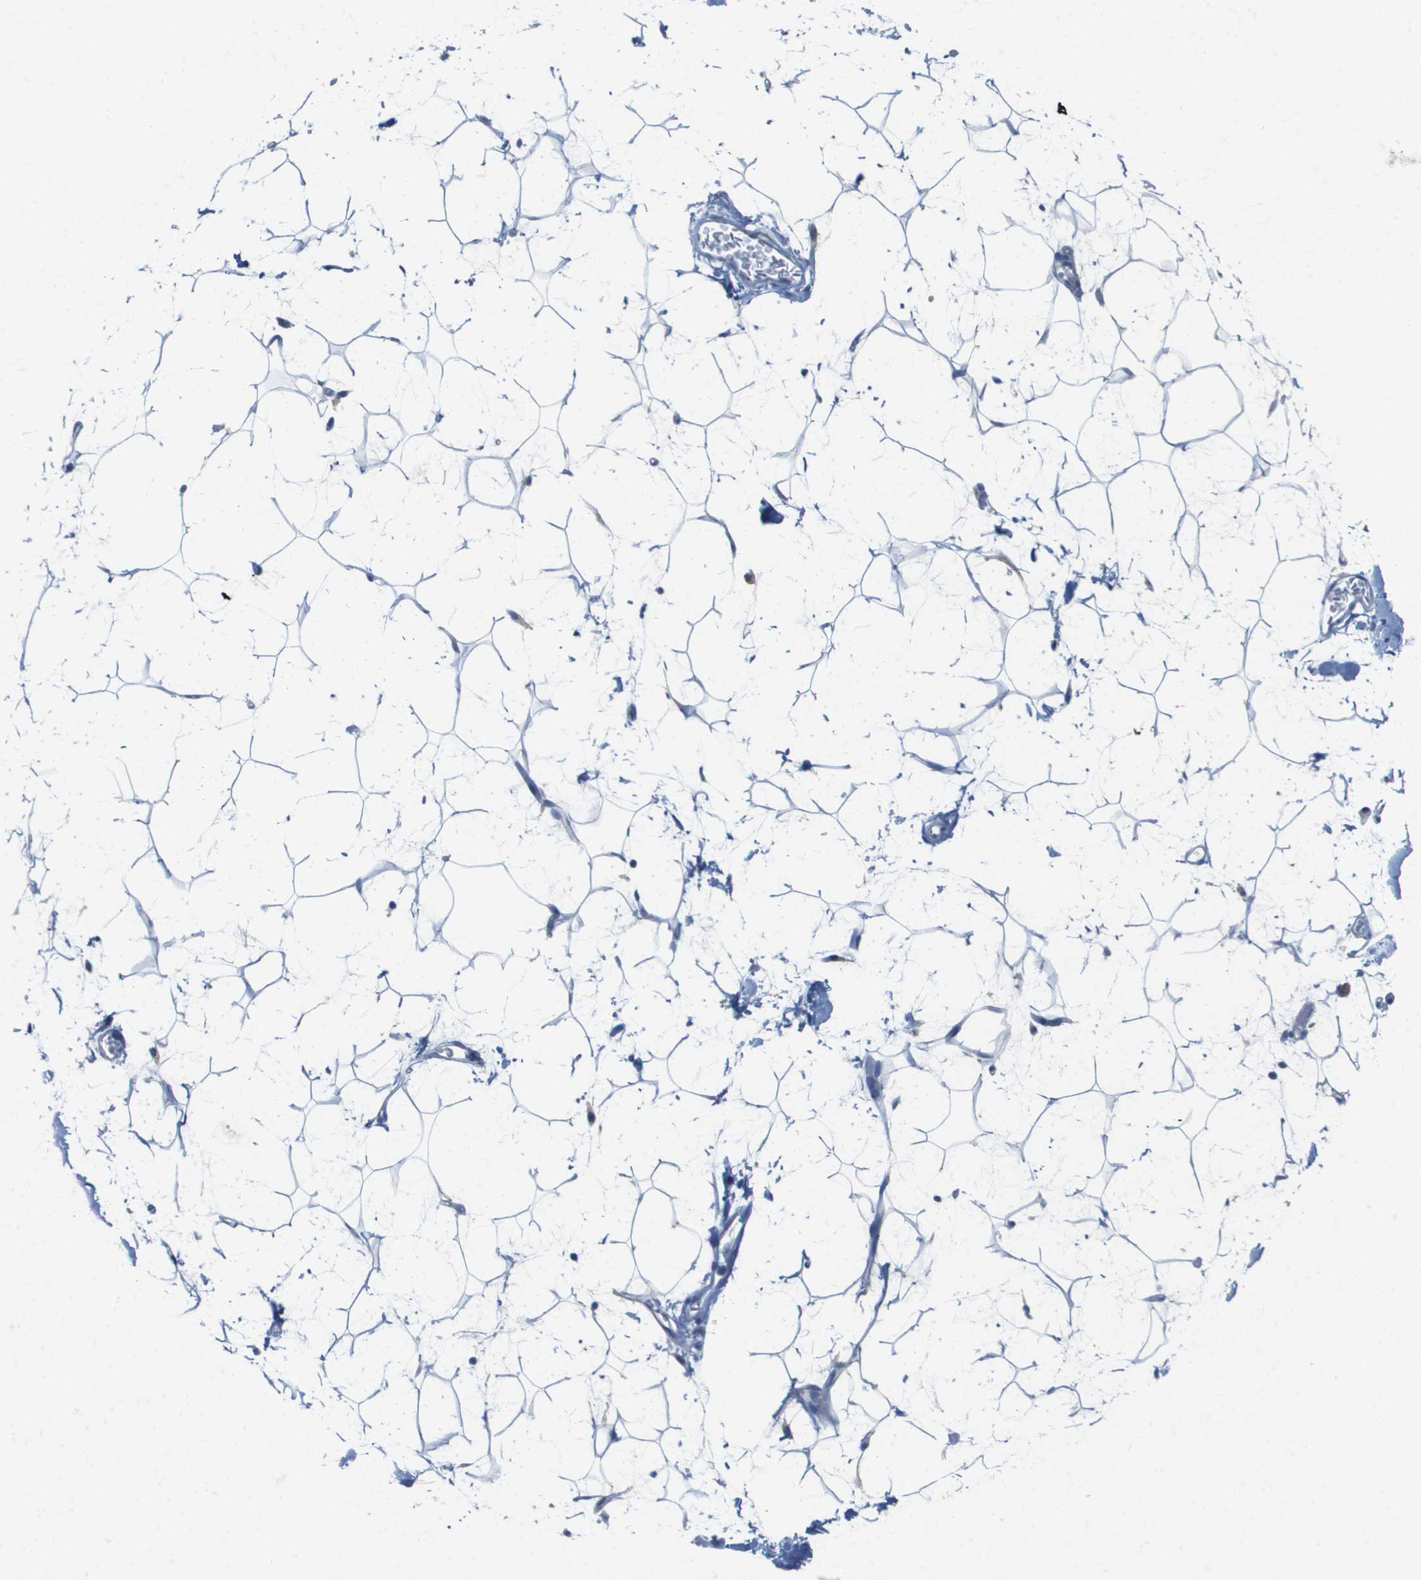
{"staining": {"intensity": "negative", "quantity": "none", "location": "none"}, "tissue": "adipose tissue", "cell_type": "Adipocytes", "image_type": "normal", "snomed": [{"axis": "morphology", "description": "Normal tissue, NOS"}, {"axis": "topography", "description": "Soft tissue"}], "caption": "This is an immunohistochemistry image of benign adipose tissue. There is no staining in adipocytes.", "gene": "CD3G", "patient": {"sex": "male", "age": 72}}